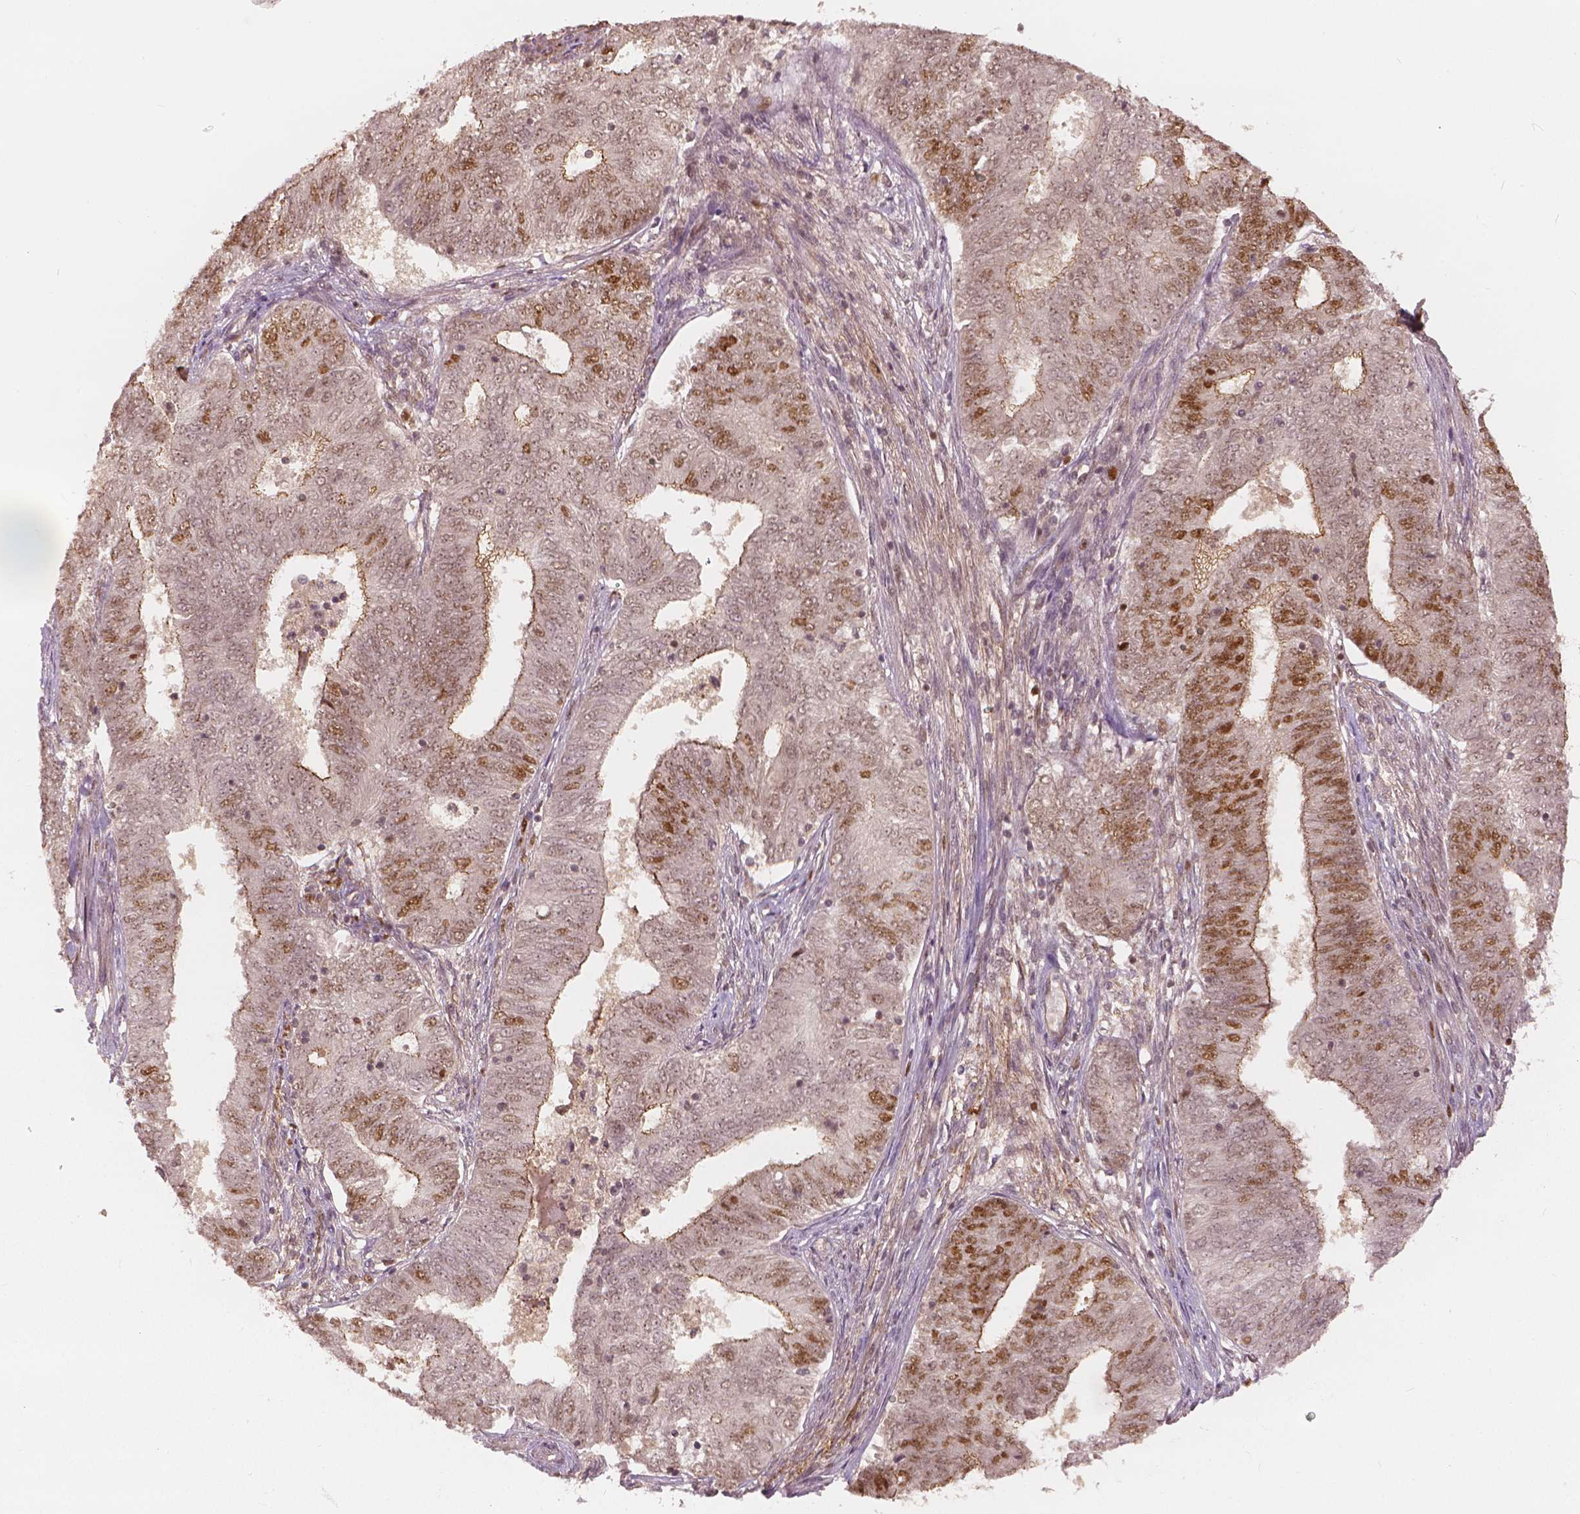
{"staining": {"intensity": "moderate", "quantity": "25%-75%", "location": "nuclear"}, "tissue": "endometrial cancer", "cell_type": "Tumor cells", "image_type": "cancer", "snomed": [{"axis": "morphology", "description": "Adenocarcinoma, NOS"}, {"axis": "topography", "description": "Endometrium"}], "caption": "Immunohistochemistry of human endometrial cancer (adenocarcinoma) displays medium levels of moderate nuclear staining in about 25%-75% of tumor cells.", "gene": "NSD2", "patient": {"sex": "female", "age": 62}}